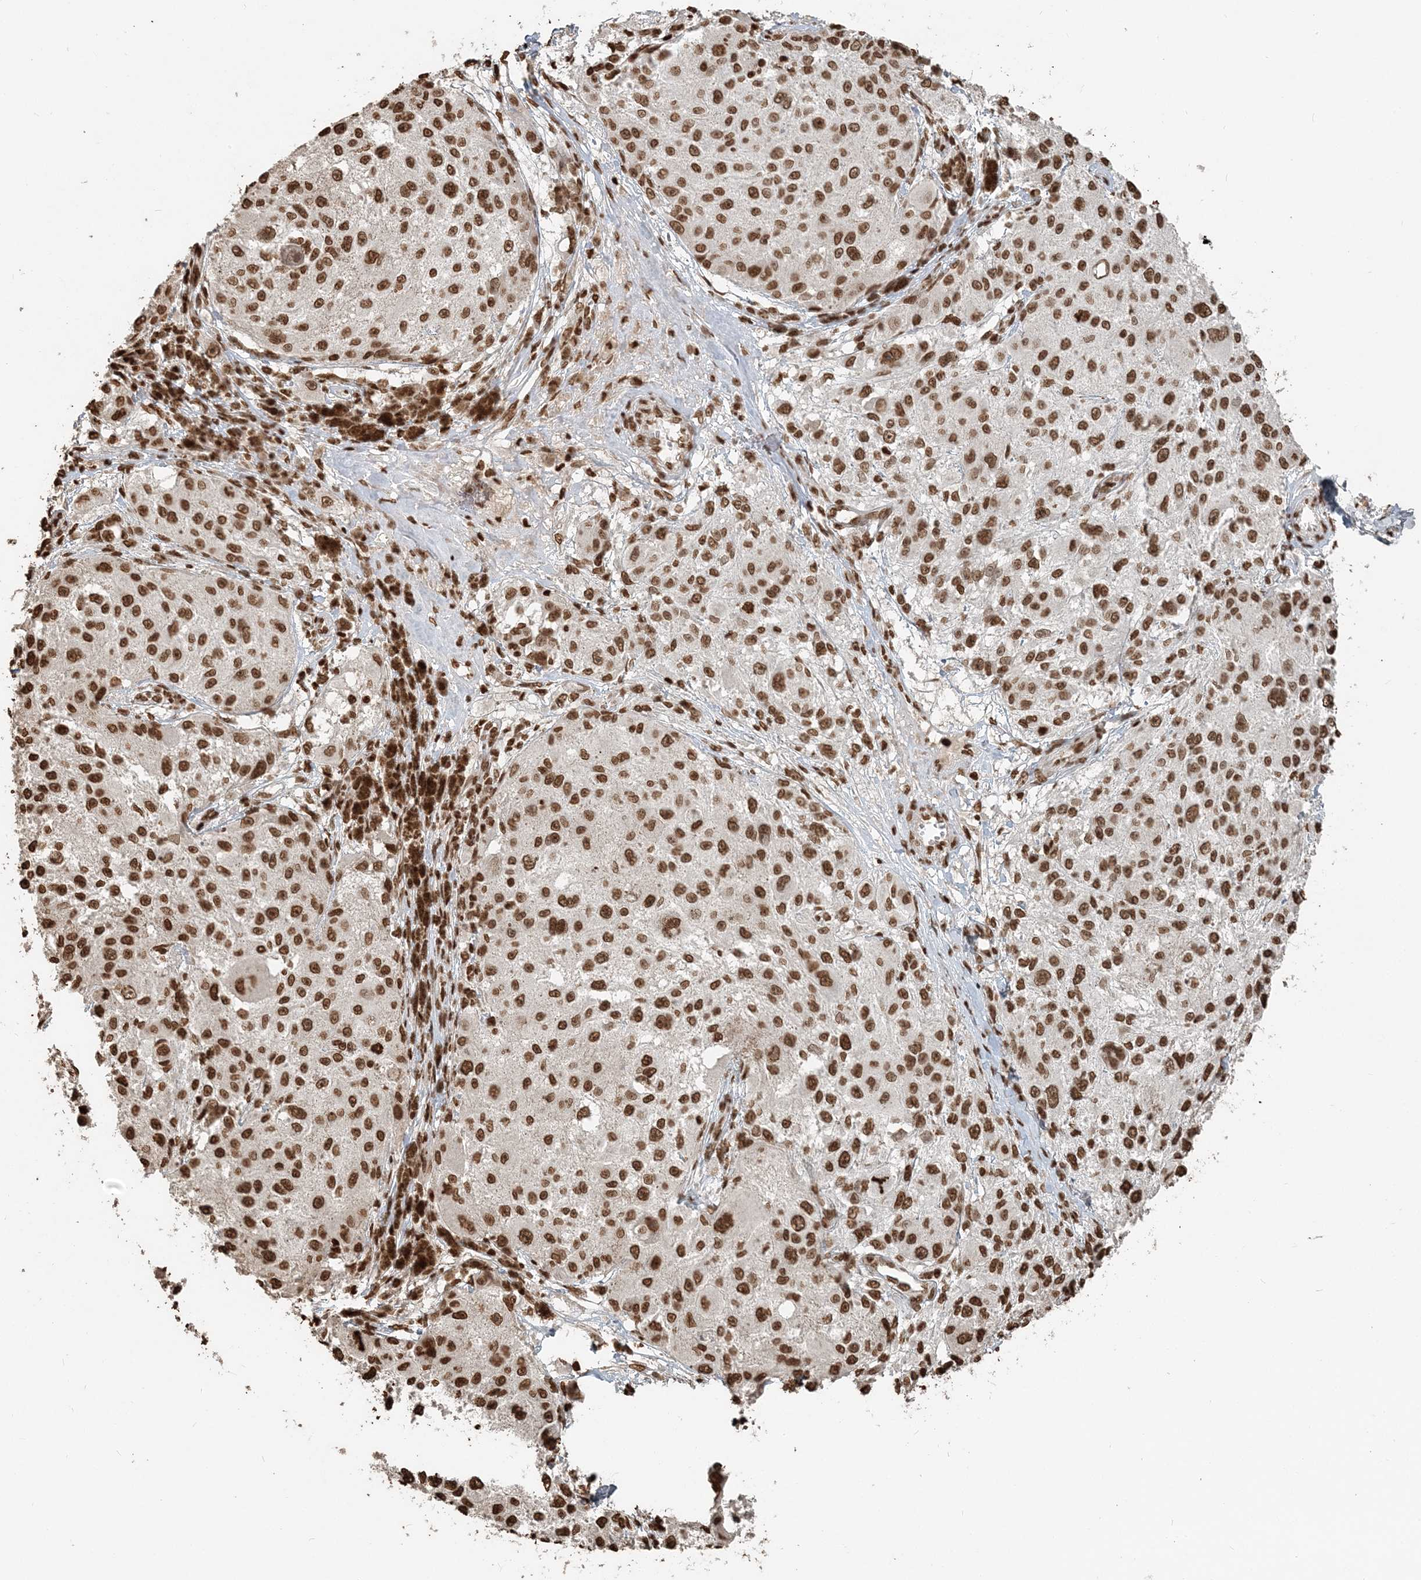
{"staining": {"intensity": "strong", "quantity": ">75%", "location": "nuclear"}, "tissue": "melanoma", "cell_type": "Tumor cells", "image_type": "cancer", "snomed": [{"axis": "morphology", "description": "Necrosis, NOS"}, {"axis": "morphology", "description": "Malignant melanoma, NOS"}, {"axis": "topography", "description": "Skin"}], "caption": "IHC micrograph of neoplastic tissue: human melanoma stained using IHC displays high levels of strong protein expression localized specifically in the nuclear of tumor cells, appearing as a nuclear brown color.", "gene": "H3-3B", "patient": {"sex": "female", "age": 87}}